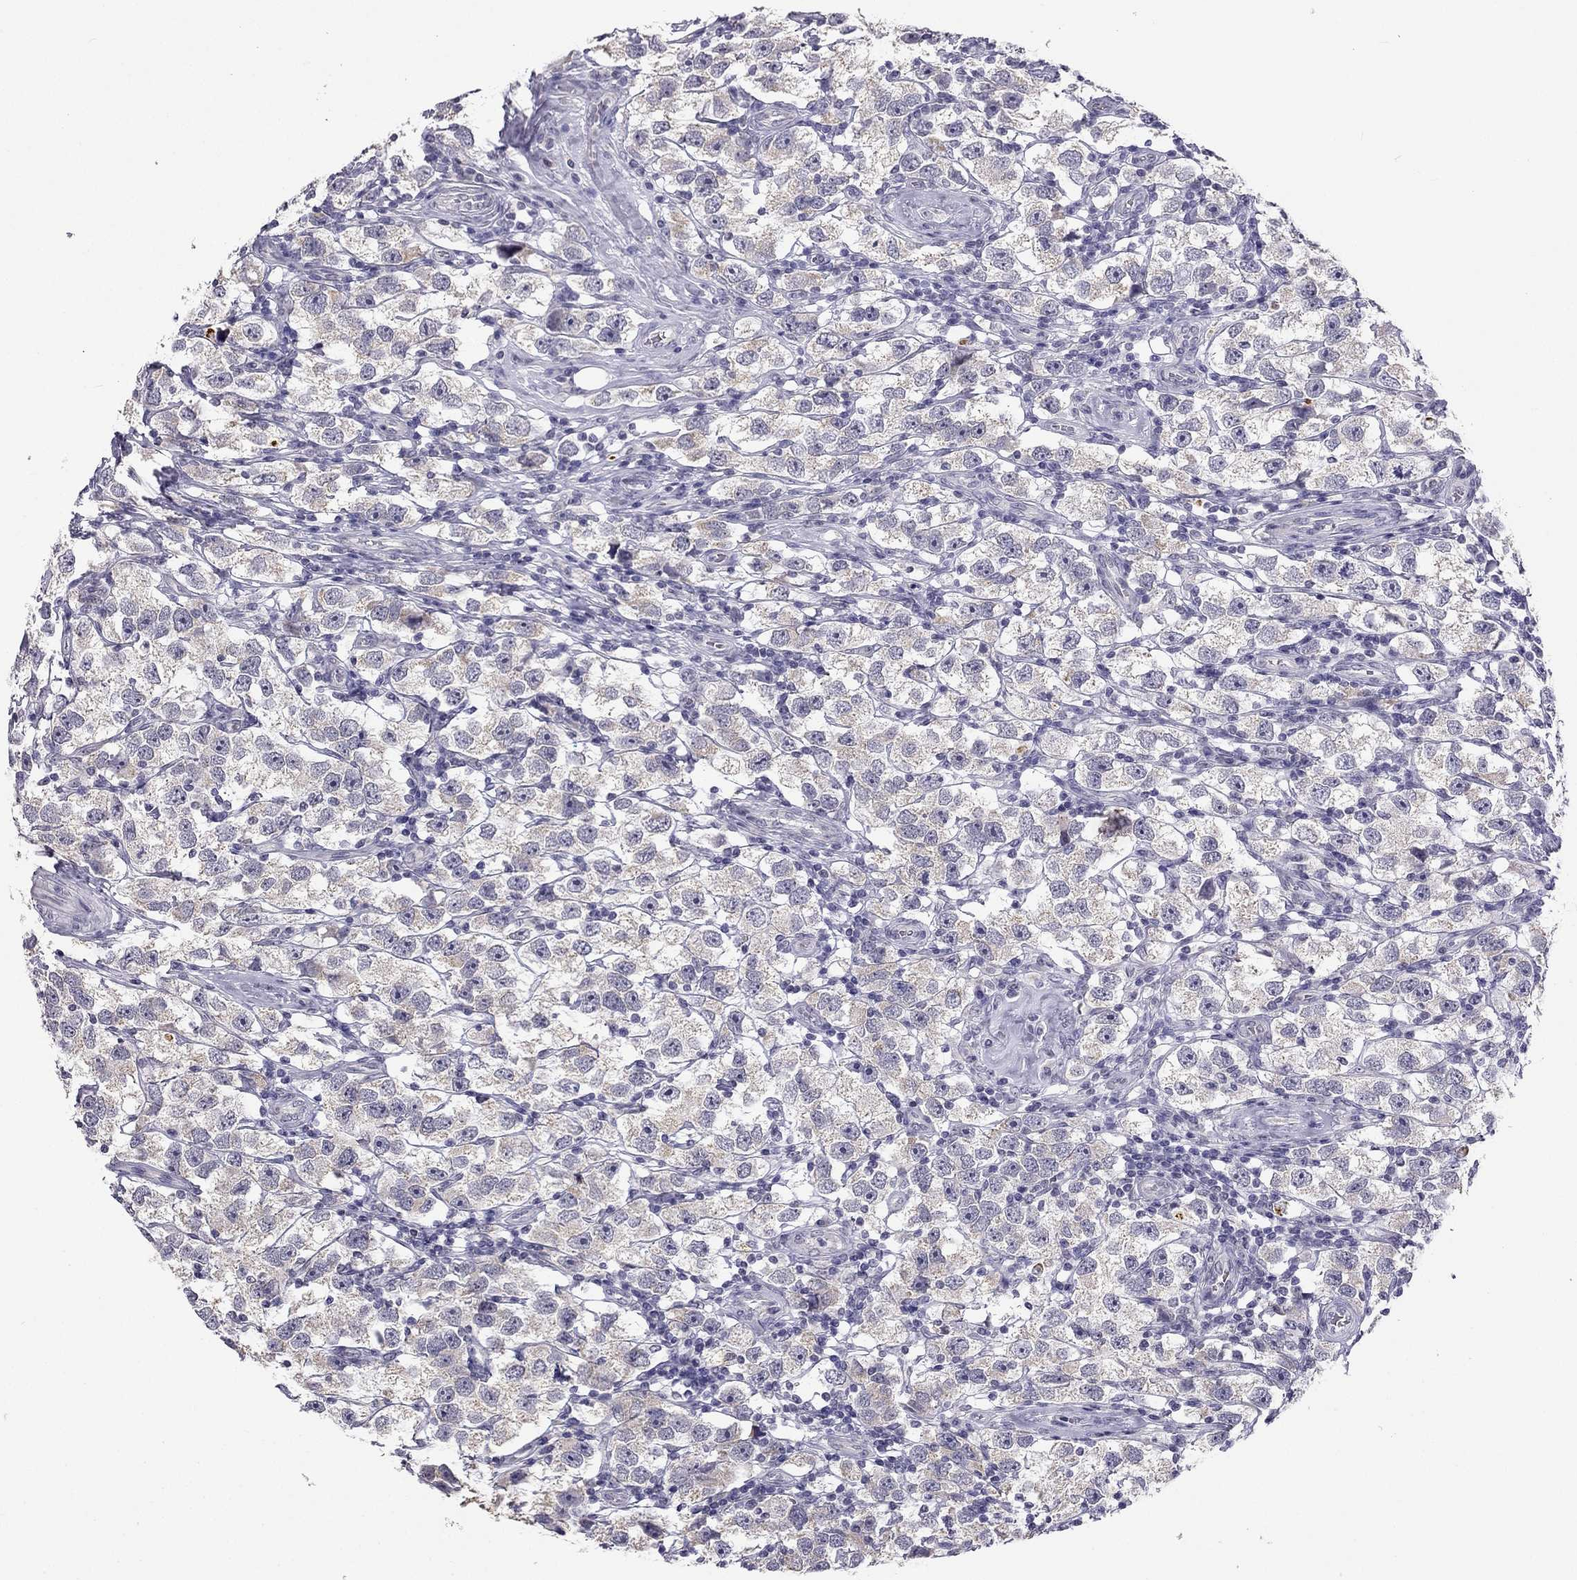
{"staining": {"intensity": "negative", "quantity": "none", "location": "none"}, "tissue": "testis cancer", "cell_type": "Tumor cells", "image_type": "cancer", "snomed": [{"axis": "morphology", "description": "Seminoma, NOS"}, {"axis": "topography", "description": "Testis"}], "caption": "DAB immunohistochemical staining of testis seminoma reveals no significant expression in tumor cells.", "gene": "C5orf49", "patient": {"sex": "male", "age": 26}}